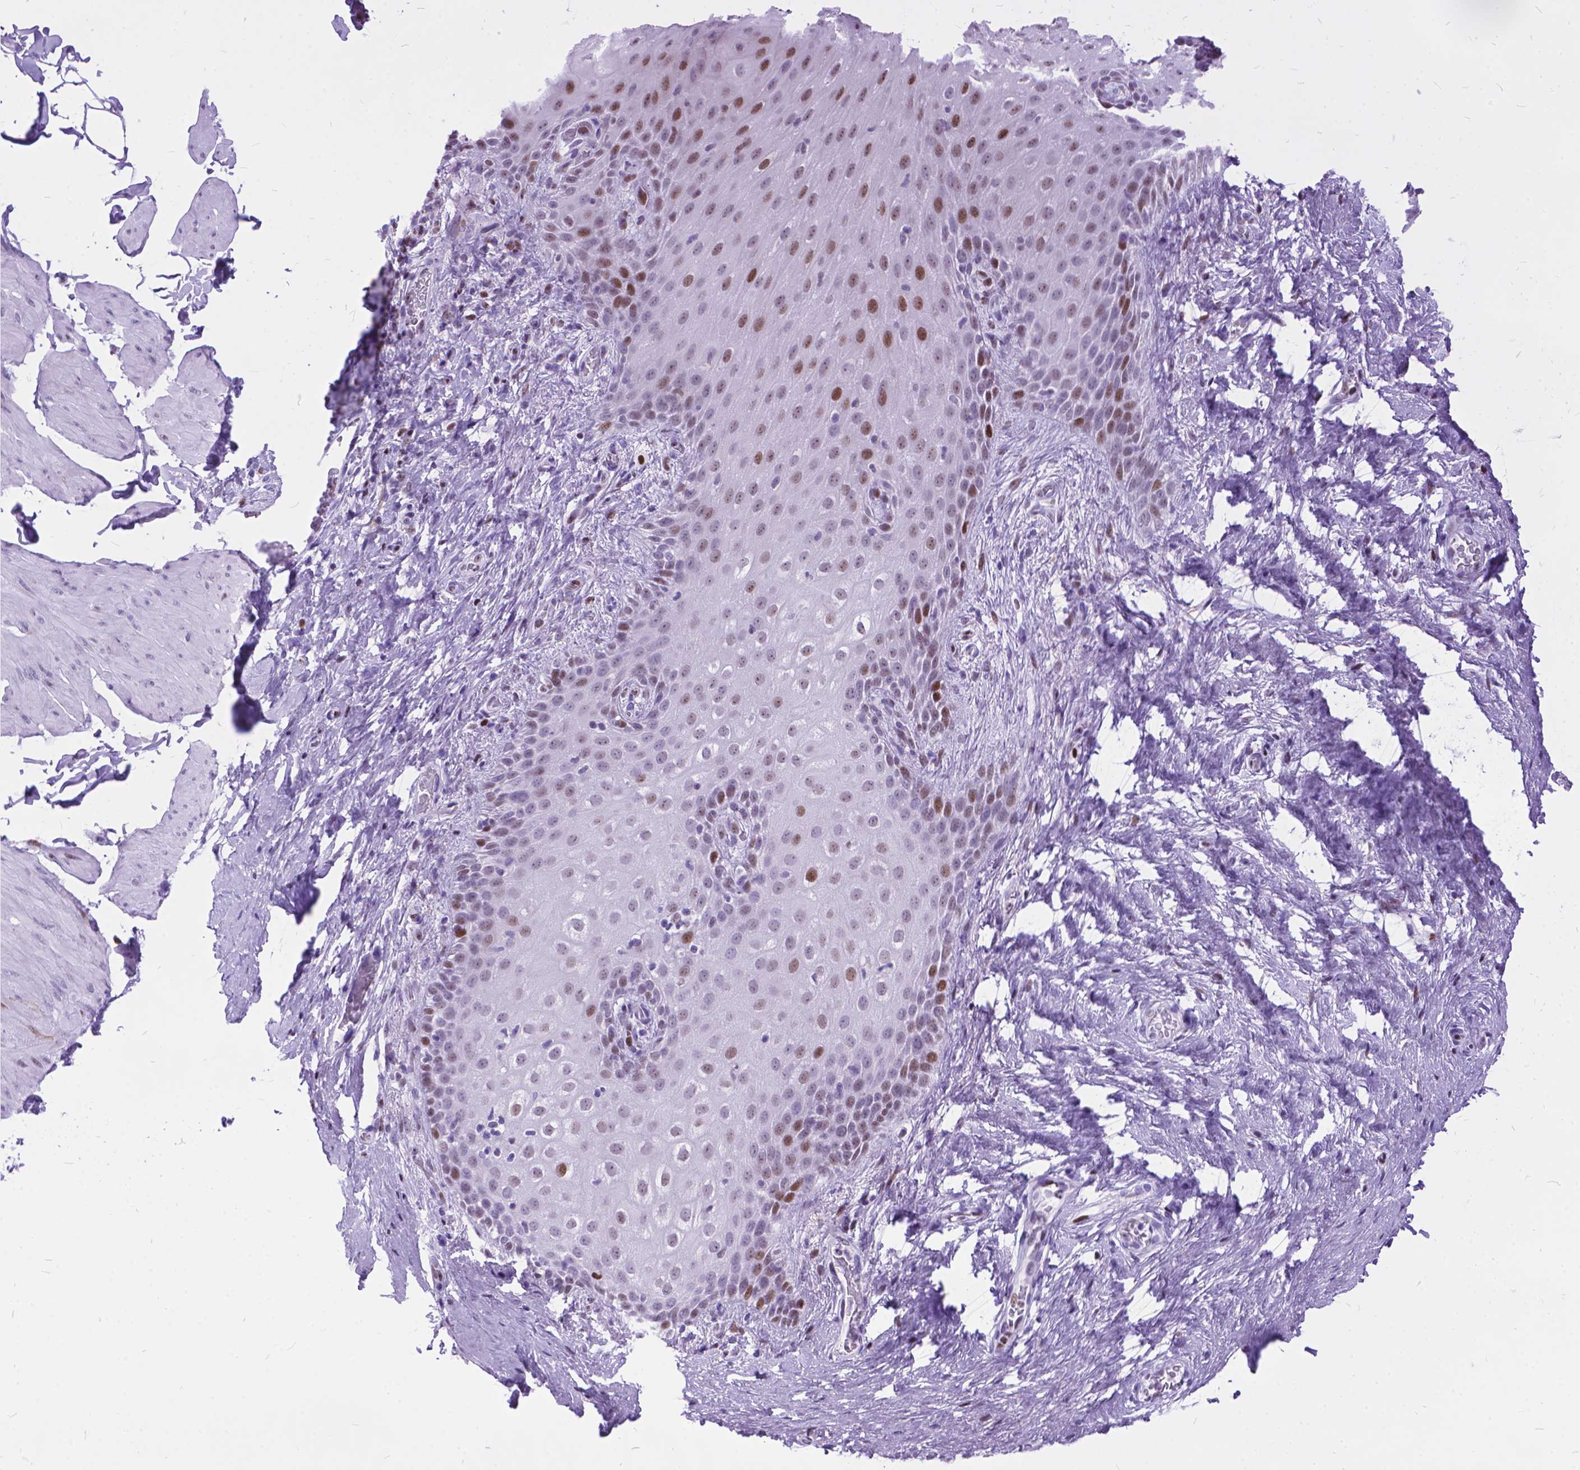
{"staining": {"intensity": "moderate", "quantity": "<25%", "location": "nuclear"}, "tissue": "skin", "cell_type": "Epidermal cells", "image_type": "normal", "snomed": [{"axis": "morphology", "description": "Normal tissue, NOS"}, {"axis": "topography", "description": "Anal"}], "caption": "Epidermal cells exhibit low levels of moderate nuclear expression in about <25% of cells in unremarkable human skin. Nuclei are stained in blue.", "gene": "POLE4", "patient": {"sex": "female", "age": 46}}